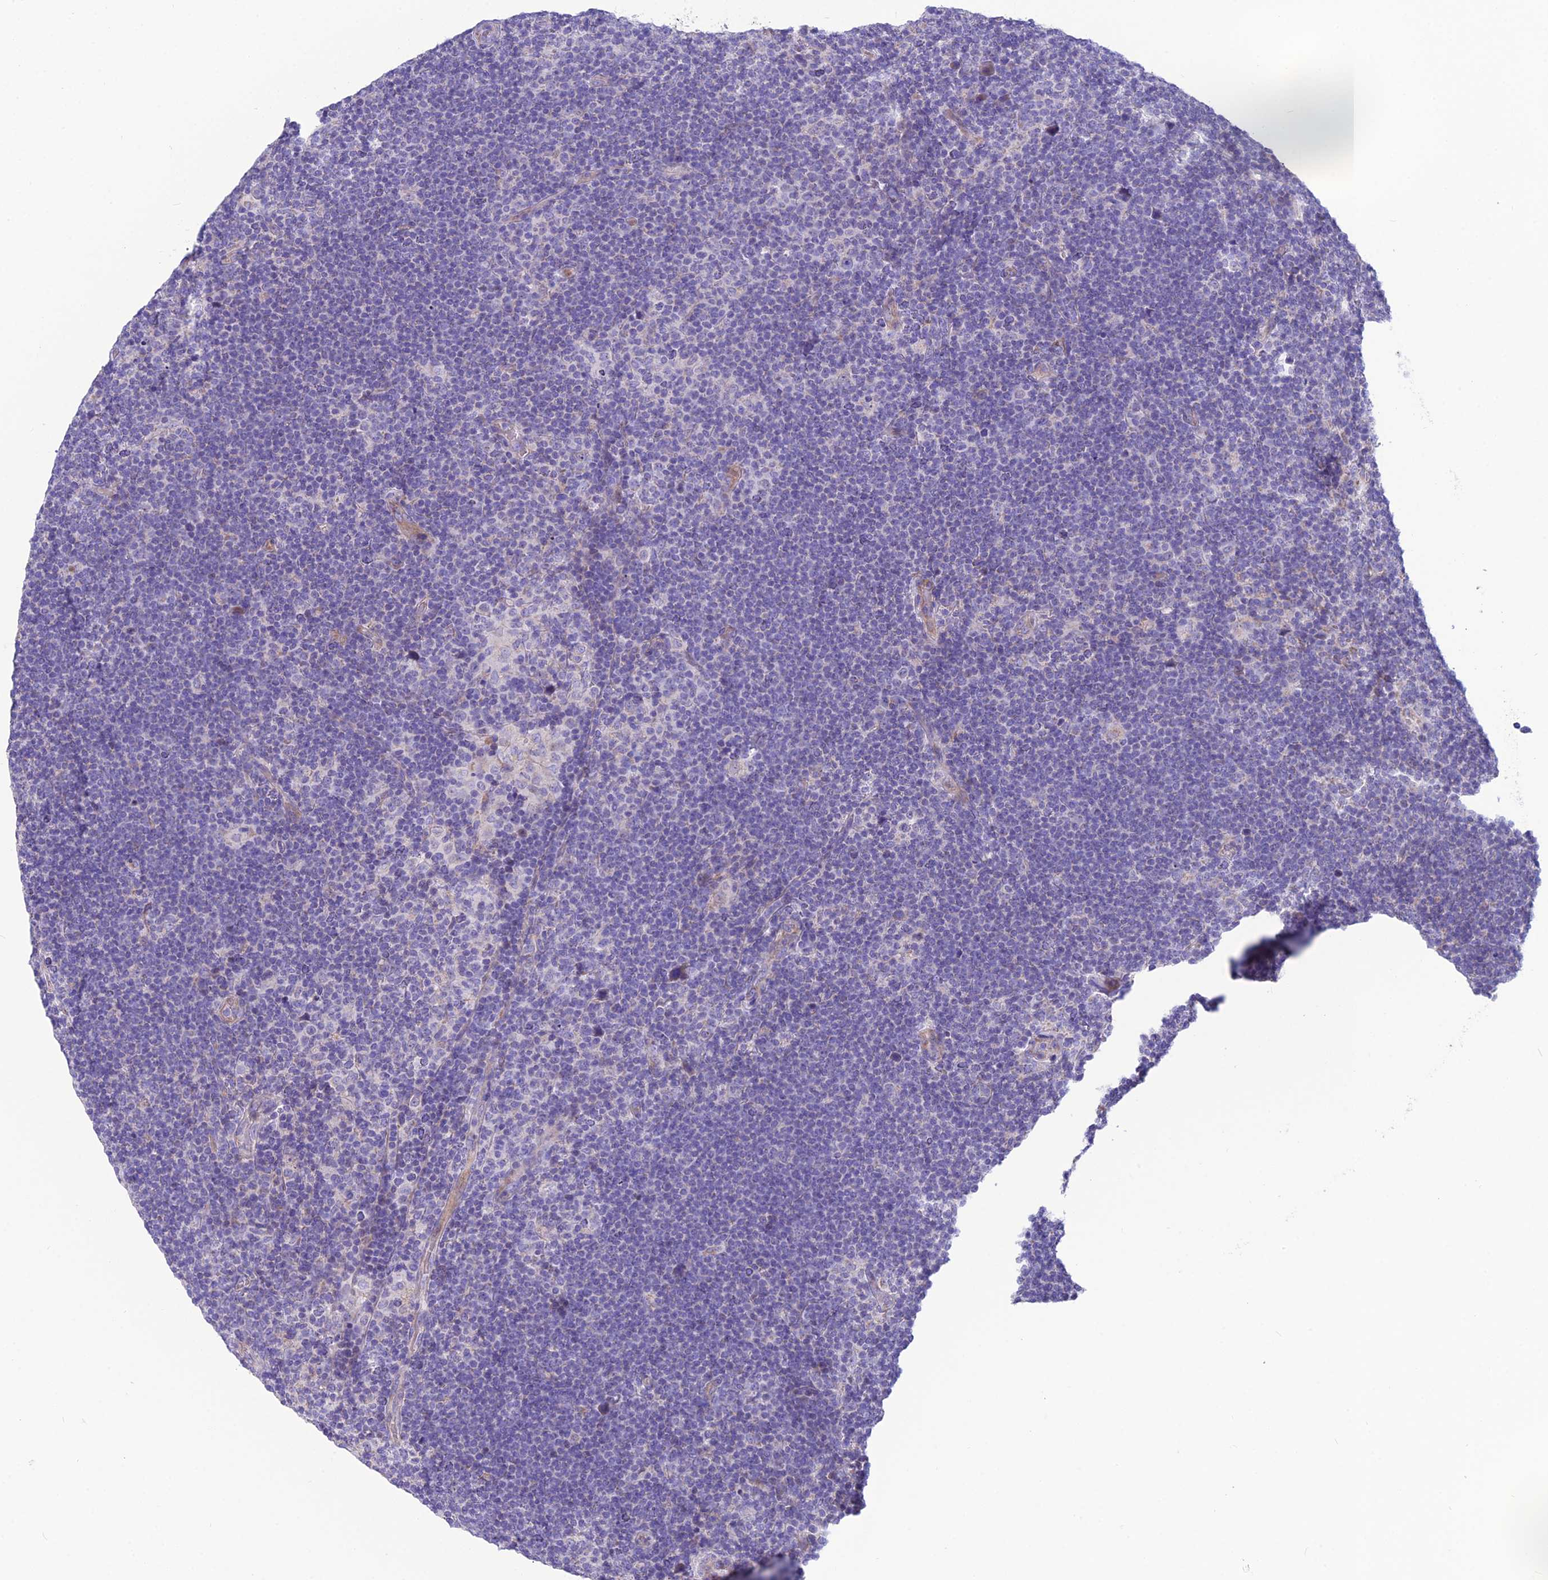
{"staining": {"intensity": "negative", "quantity": "none", "location": "none"}, "tissue": "lymphoma", "cell_type": "Tumor cells", "image_type": "cancer", "snomed": [{"axis": "morphology", "description": "Hodgkin's disease, NOS"}, {"axis": "topography", "description": "Lymph node"}], "caption": "There is no significant positivity in tumor cells of lymphoma. The staining was performed using DAB to visualize the protein expression in brown, while the nuclei were stained in blue with hematoxylin (Magnification: 20x).", "gene": "BHMT2", "patient": {"sex": "female", "age": 57}}